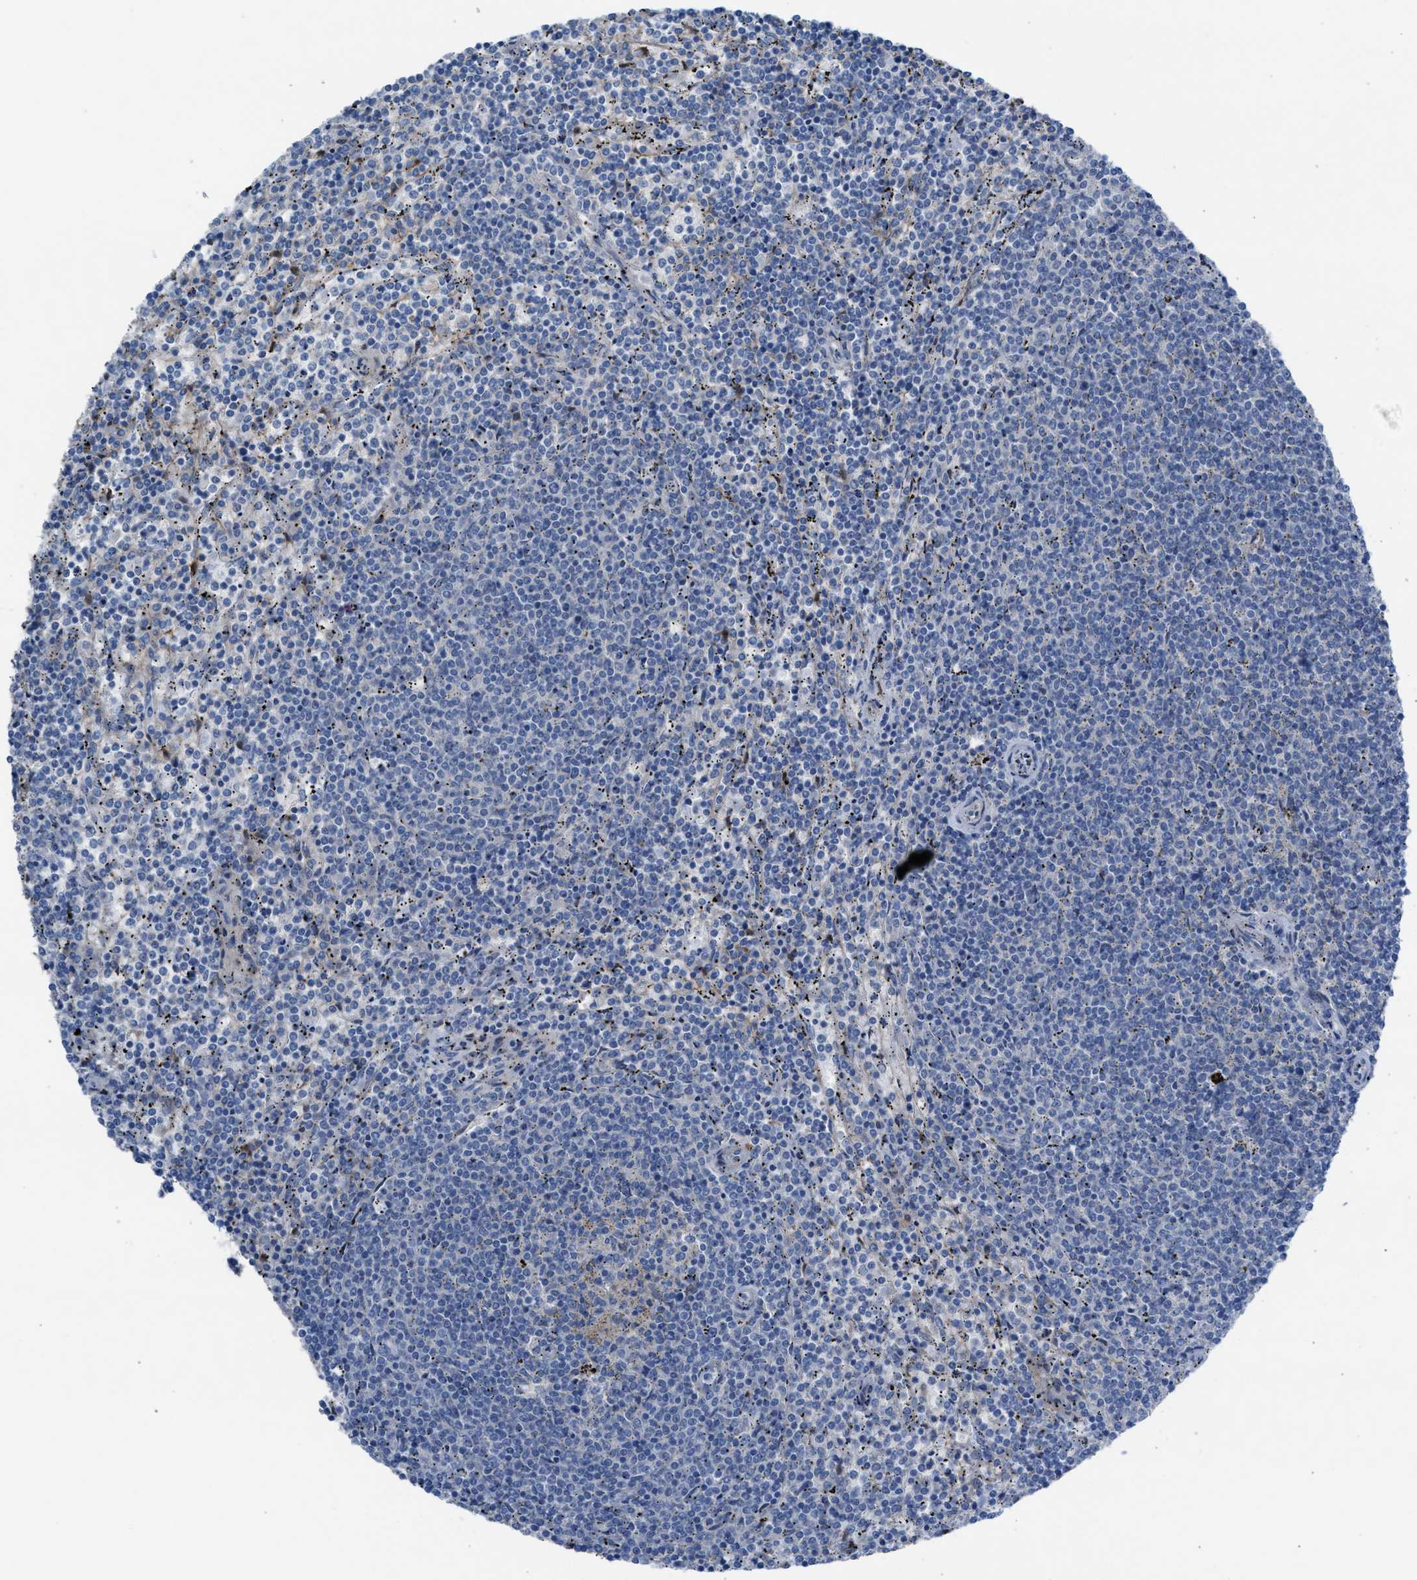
{"staining": {"intensity": "negative", "quantity": "none", "location": "none"}, "tissue": "lymphoma", "cell_type": "Tumor cells", "image_type": "cancer", "snomed": [{"axis": "morphology", "description": "Malignant lymphoma, non-Hodgkin's type, Low grade"}, {"axis": "topography", "description": "Spleen"}], "caption": "Tumor cells show no significant expression in malignant lymphoma, non-Hodgkin's type (low-grade).", "gene": "ASPA", "patient": {"sex": "female", "age": 50}}